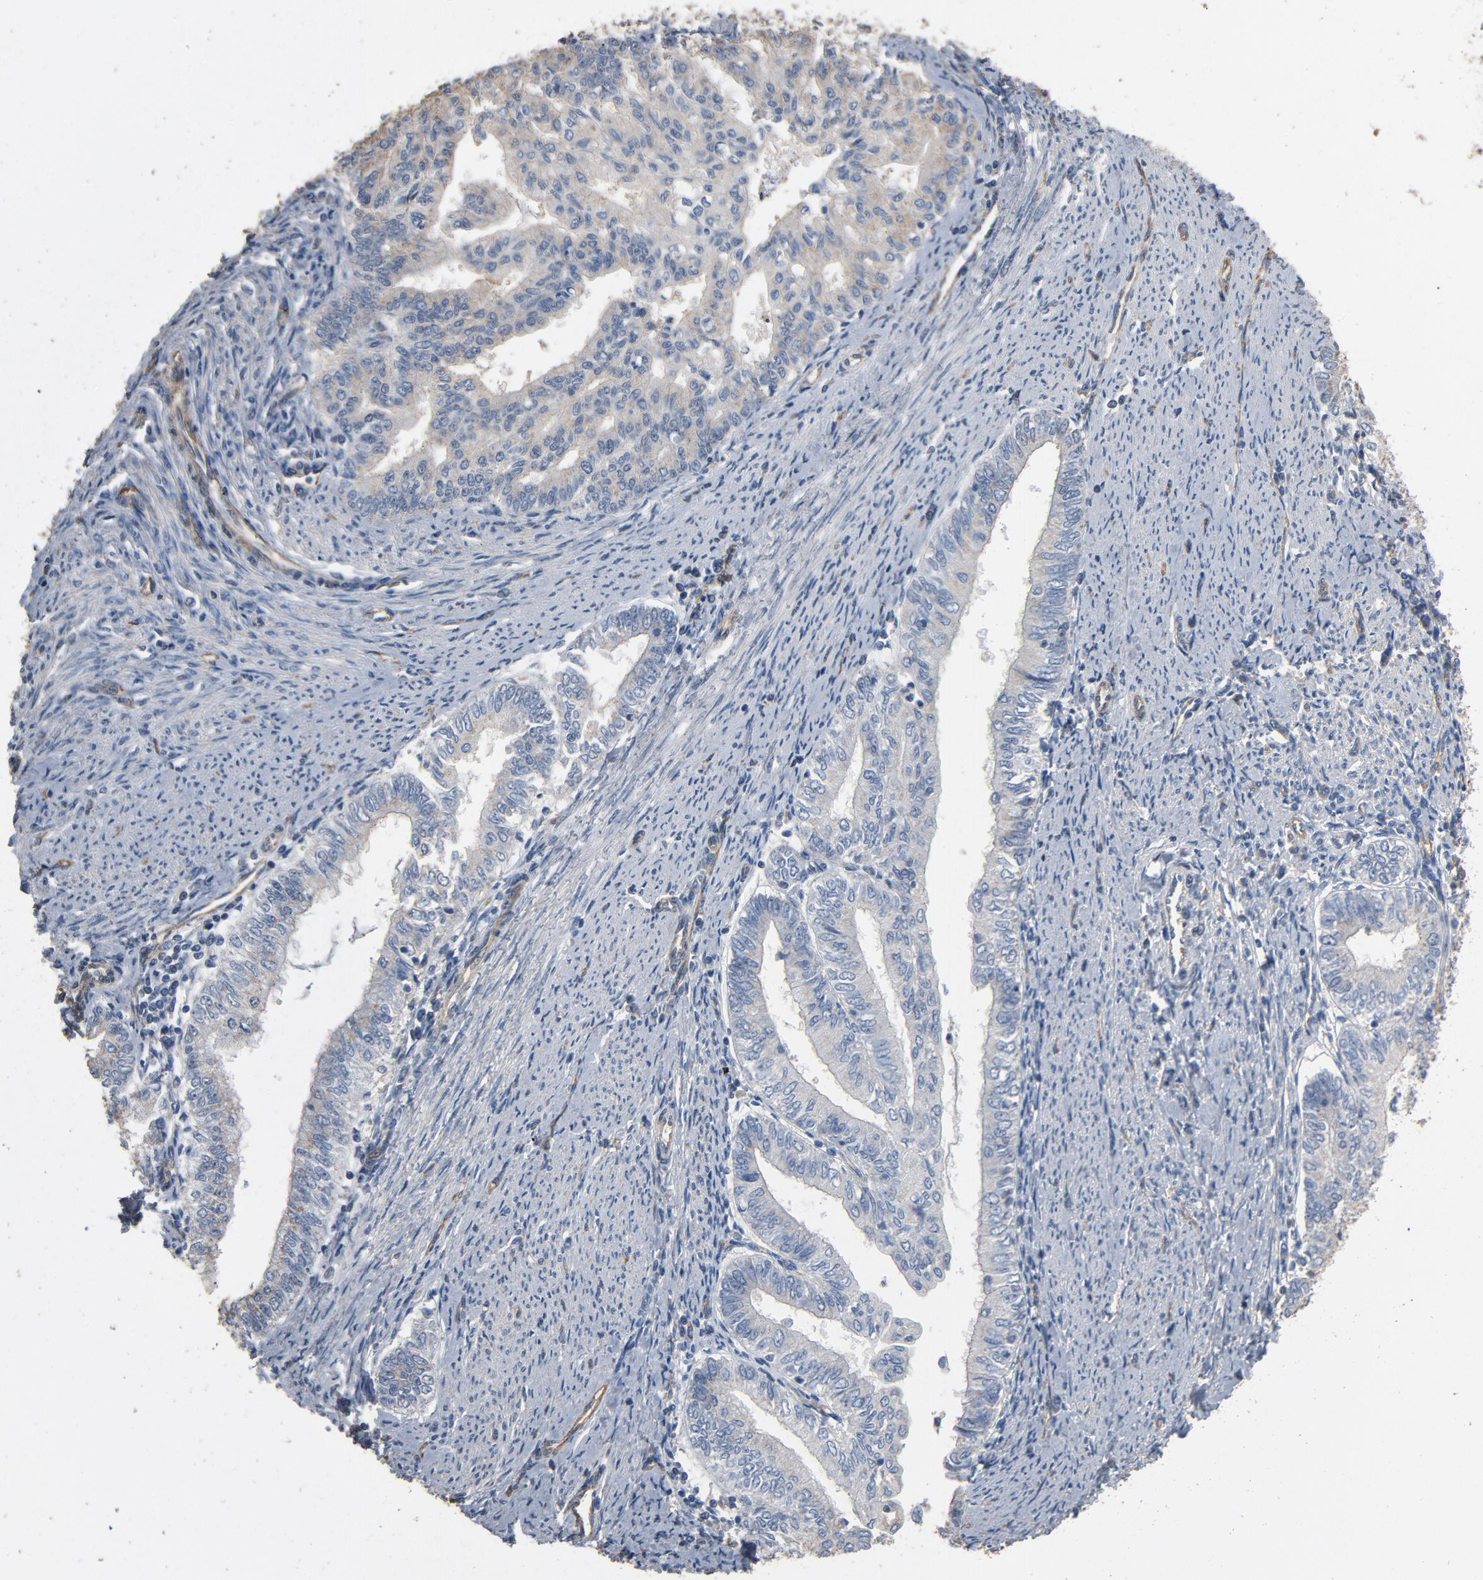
{"staining": {"intensity": "negative", "quantity": "none", "location": "none"}, "tissue": "endometrial cancer", "cell_type": "Tumor cells", "image_type": "cancer", "snomed": [{"axis": "morphology", "description": "Adenocarcinoma, NOS"}, {"axis": "topography", "description": "Endometrium"}], "caption": "DAB immunohistochemical staining of endometrial cancer displays no significant expression in tumor cells. (Brightfield microscopy of DAB IHC at high magnification).", "gene": "SOX6", "patient": {"sex": "female", "age": 66}}